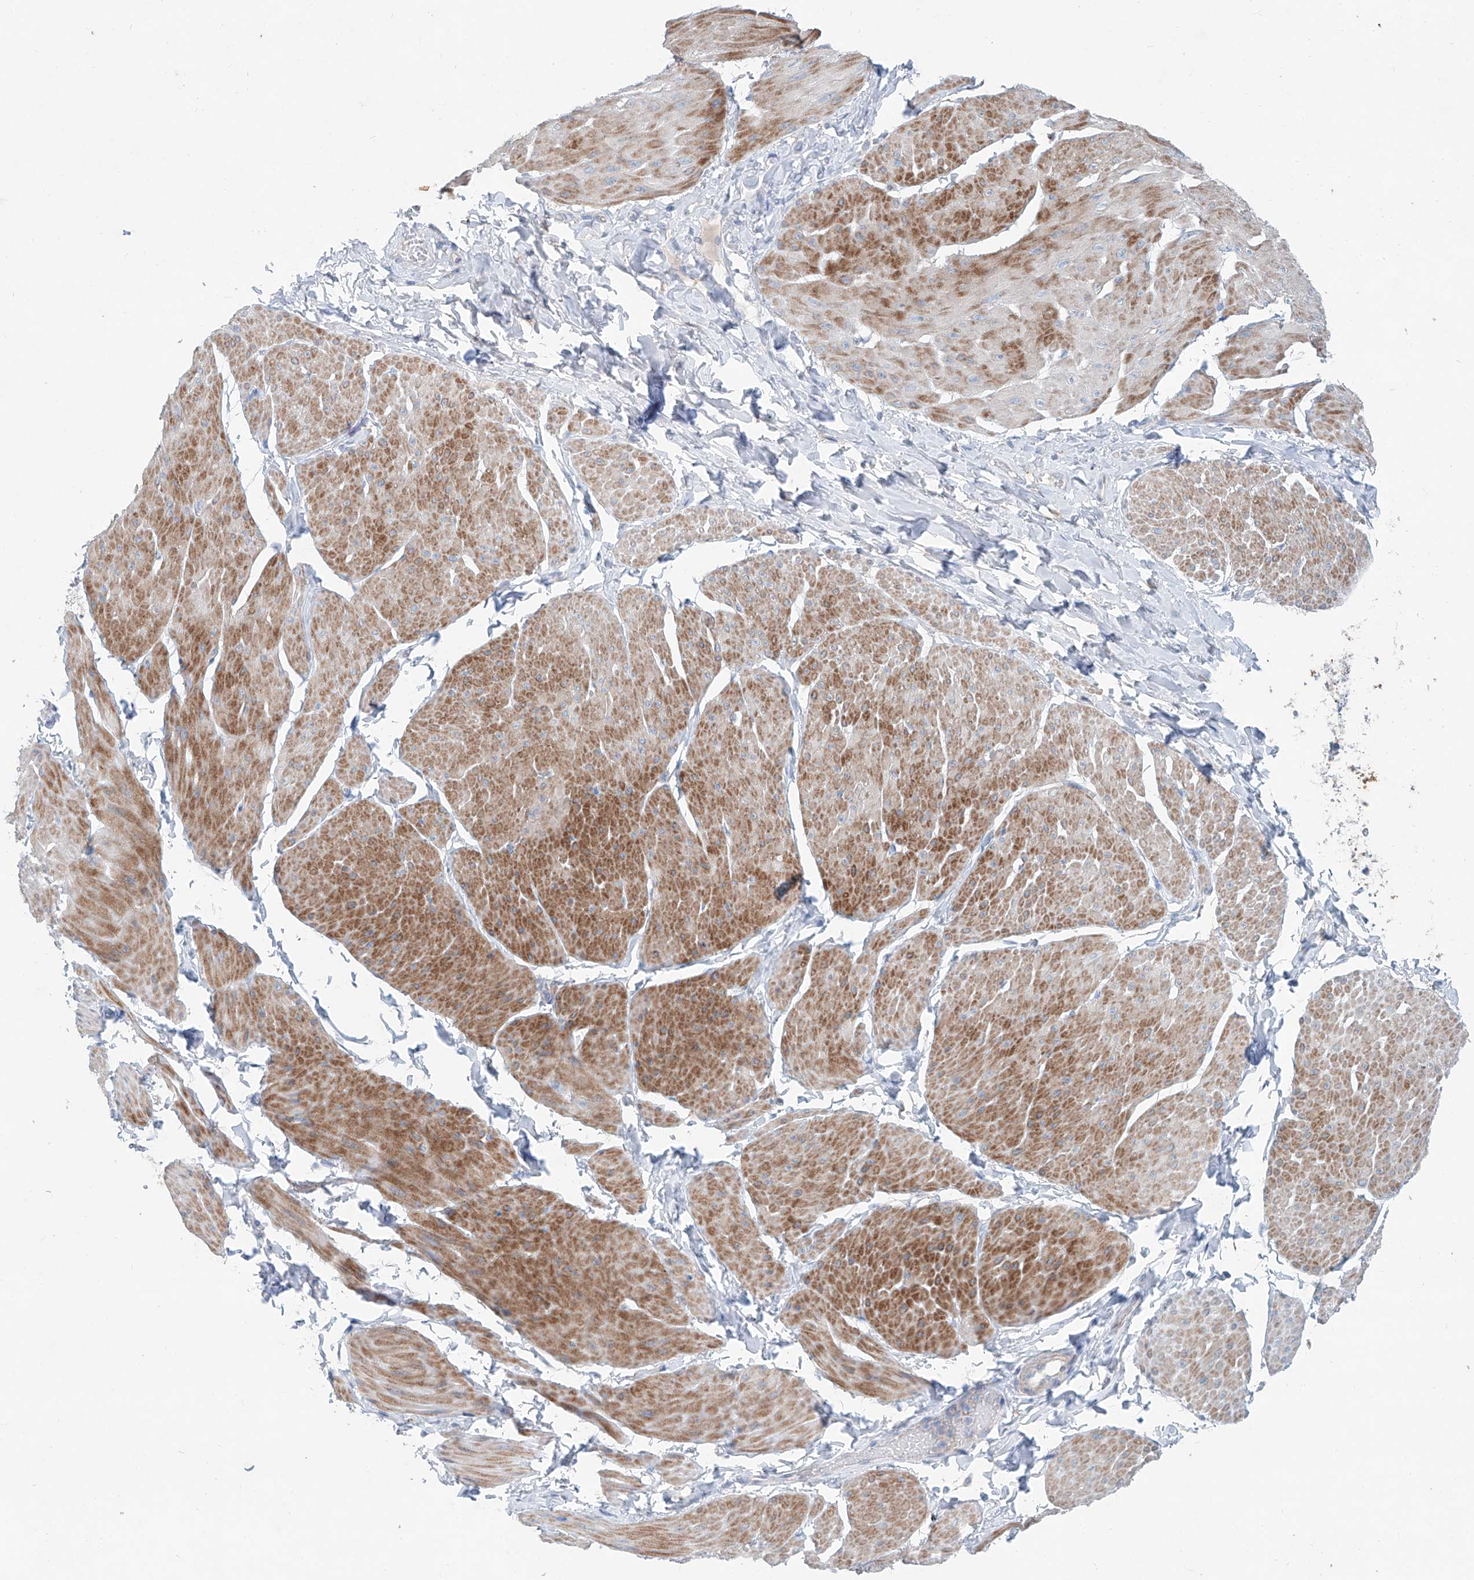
{"staining": {"intensity": "moderate", "quantity": ">75%", "location": "cytoplasmic/membranous"}, "tissue": "smooth muscle", "cell_type": "Smooth muscle cells", "image_type": "normal", "snomed": [{"axis": "morphology", "description": "Urothelial carcinoma, High grade"}, {"axis": "topography", "description": "Urinary bladder"}], "caption": "This image exhibits immunohistochemistry staining of benign smooth muscle, with medium moderate cytoplasmic/membranous expression in approximately >75% of smooth muscle cells.", "gene": "ANKRD34A", "patient": {"sex": "male", "age": 46}}